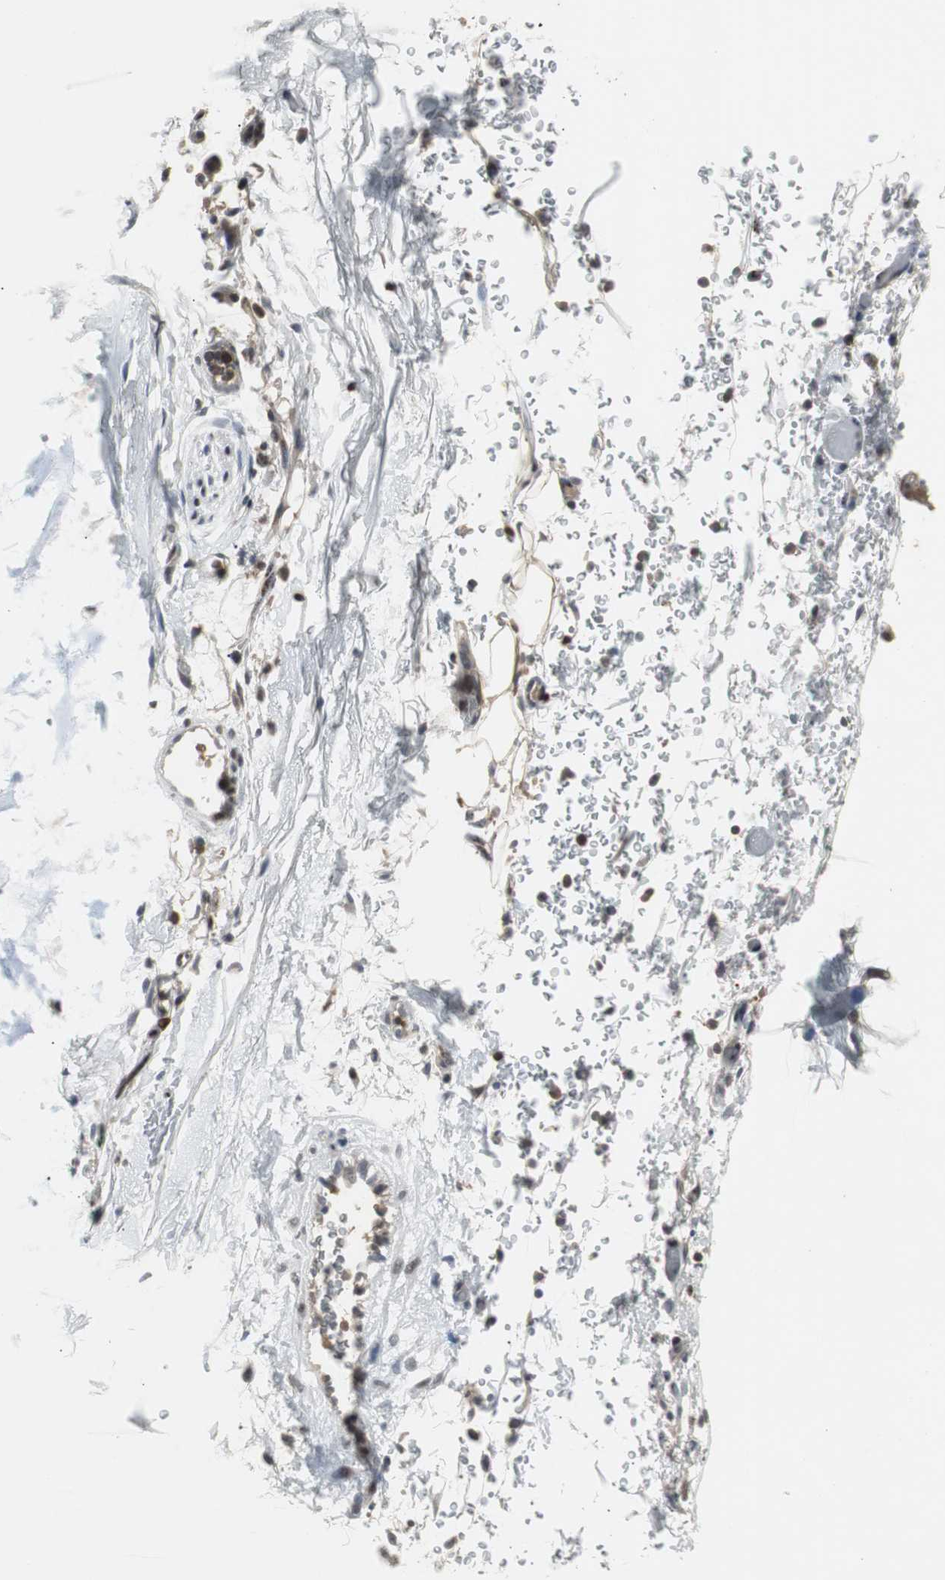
{"staining": {"intensity": "moderate", "quantity": ">75%", "location": "cytoplasmic/membranous"}, "tissue": "adipose tissue", "cell_type": "Adipocytes", "image_type": "normal", "snomed": [{"axis": "morphology", "description": "Normal tissue, NOS"}, {"axis": "topography", "description": "Cartilage tissue"}, {"axis": "topography", "description": "Bronchus"}], "caption": "Protein staining of benign adipose tissue reveals moderate cytoplasmic/membranous staining in approximately >75% of adipocytes. (DAB IHC, brown staining for protein, blue staining for nuclei).", "gene": "GRK2", "patient": {"sex": "female", "age": 73}}